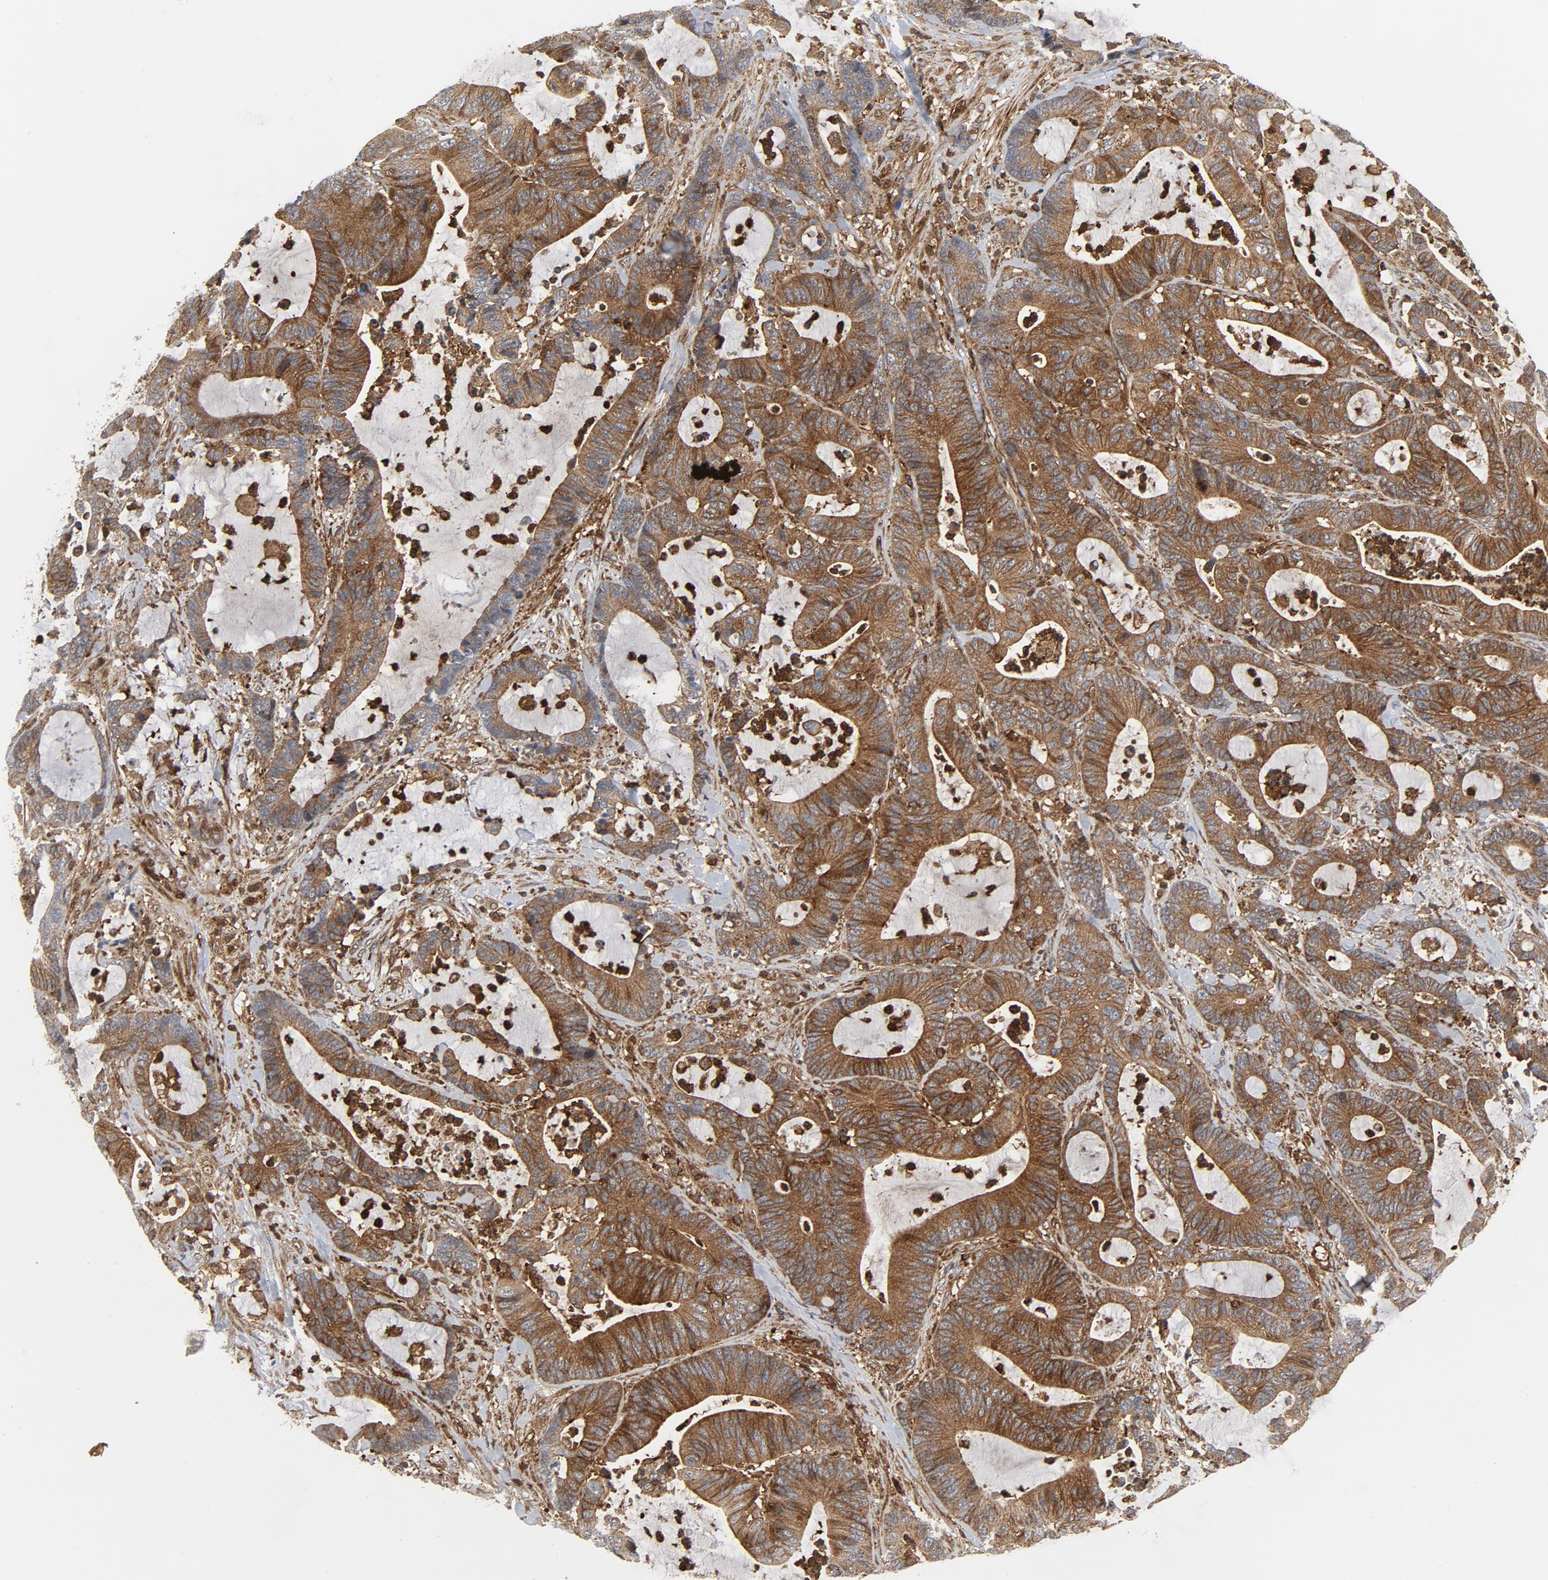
{"staining": {"intensity": "moderate", "quantity": ">75%", "location": "cytoplasmic/membranous"}, "tissue": "colorectal cancer", "cell_type": "Tumor cells", "image_type": "cancer", "snomed": [{"axis": "morphology", "description": "Adenocarcinoma, NOS"}, {"axis": "topography", "description": "Colon"}], "caption": "Protein staining of colorectal cancer tissue demonstrates moderate cytoplasmic/membranous staining in about >75% of tumor cells.", "gene": "YES1", "patient": {"sex": "female", "age": 84}}